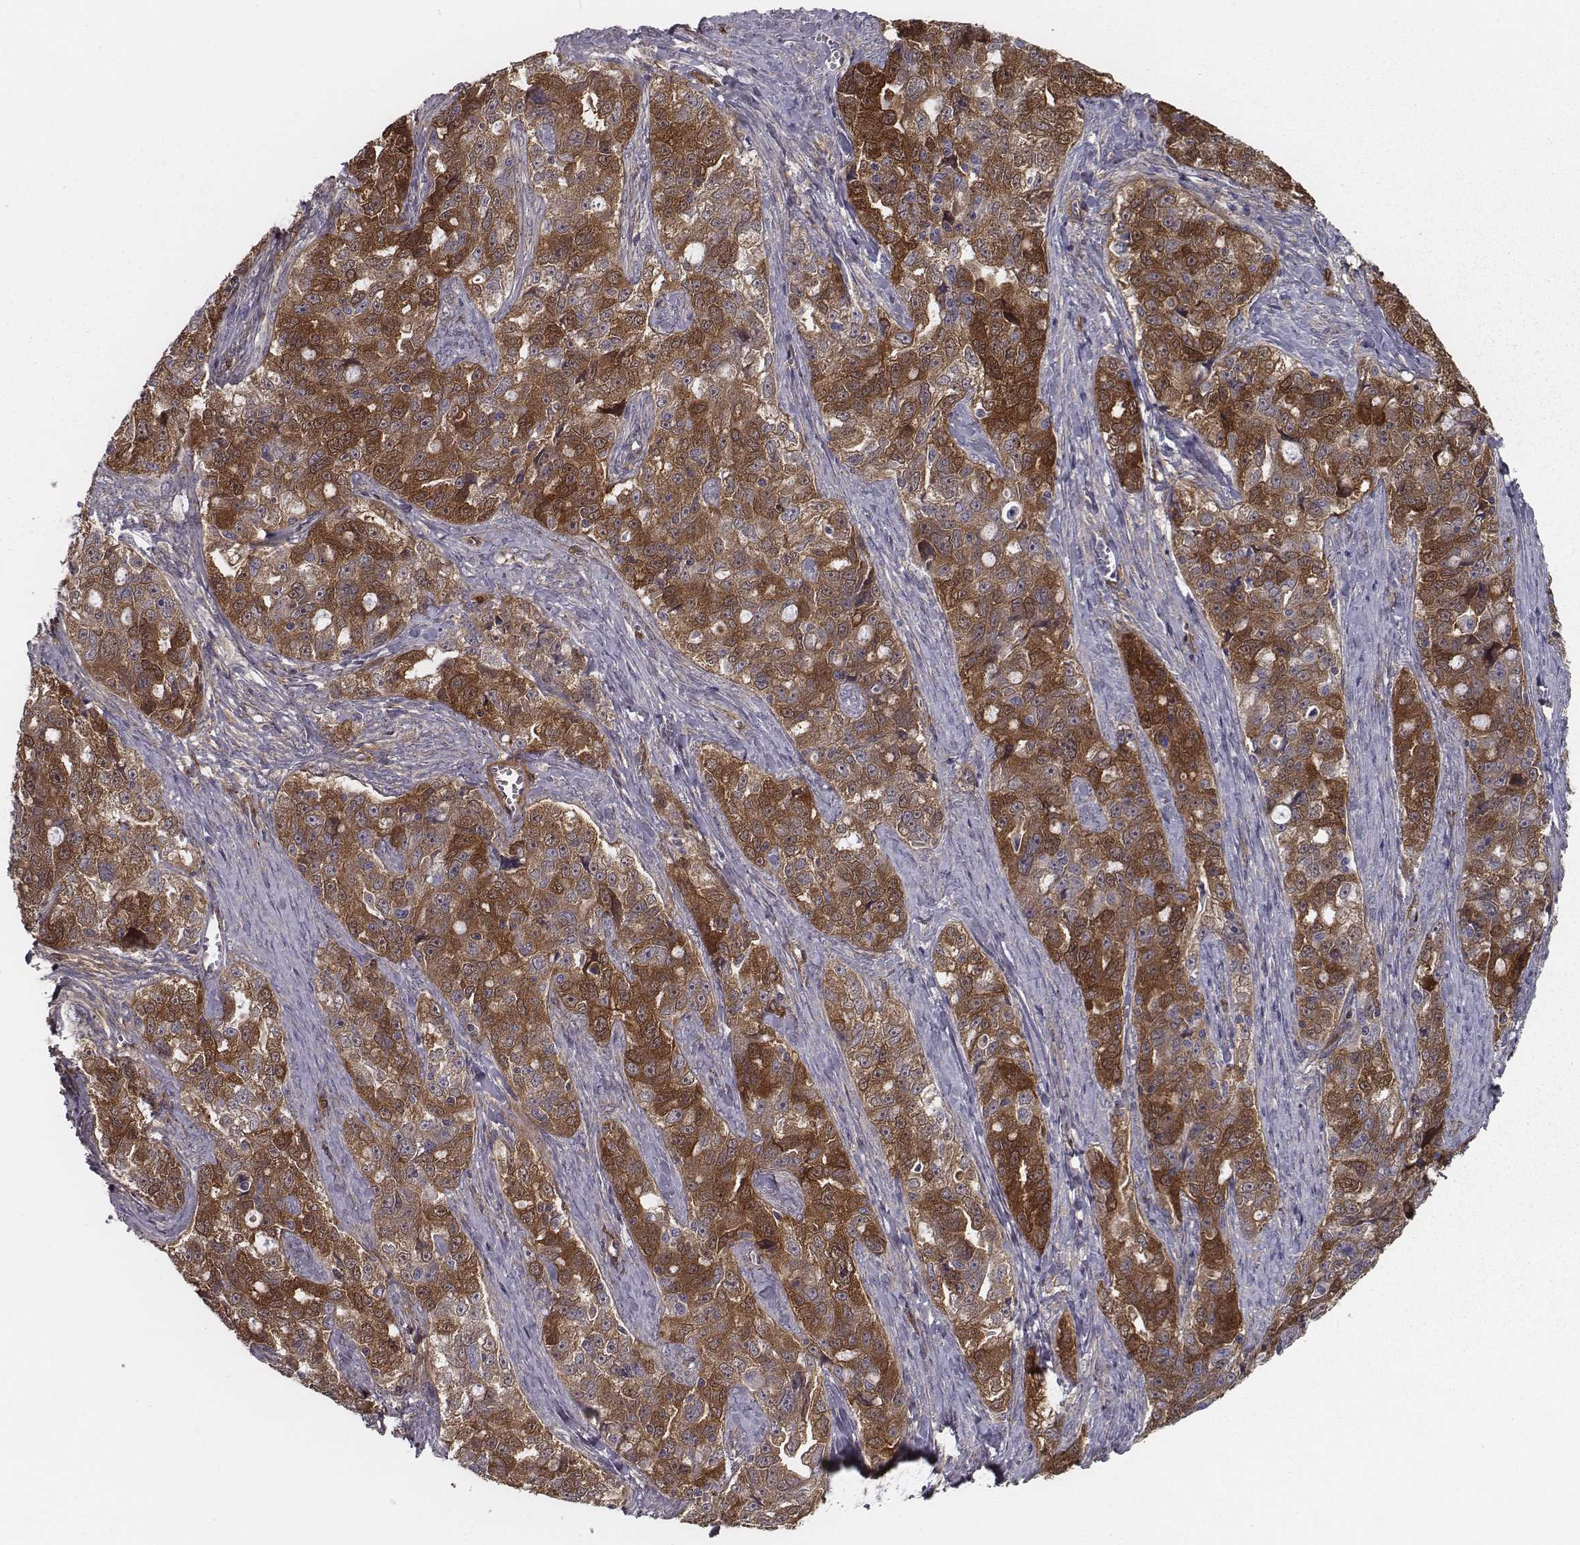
{"staining": {"intensity": "moderate", "quantity": ">75%", "location": "cytoplasmic/membranous"}, "tissue": "ovarian cancer", "cell_type": "Tumor cells", "image_type": "cancer", "snomed": [{"axis": "morphology", "description": "Cystadenocarcinoma, serous, NOS"}, {"axis": "topography", "description": "Ovary"}], "caption": "Immunohistochemistry (IHC) staining of ovarian cancer, which exhibits medium levels of moderate cytoplasmic/membranous expression in about >75% of tumor cells indicating moderate cytoplasmic/membranous protein staining. The staining was performed using DAB (brown) for protein detection and nuclei were counterstained in hematoxylin (blue).", "gene": "ISYNA1", "patient": {"sex": "female", "age": 51}}